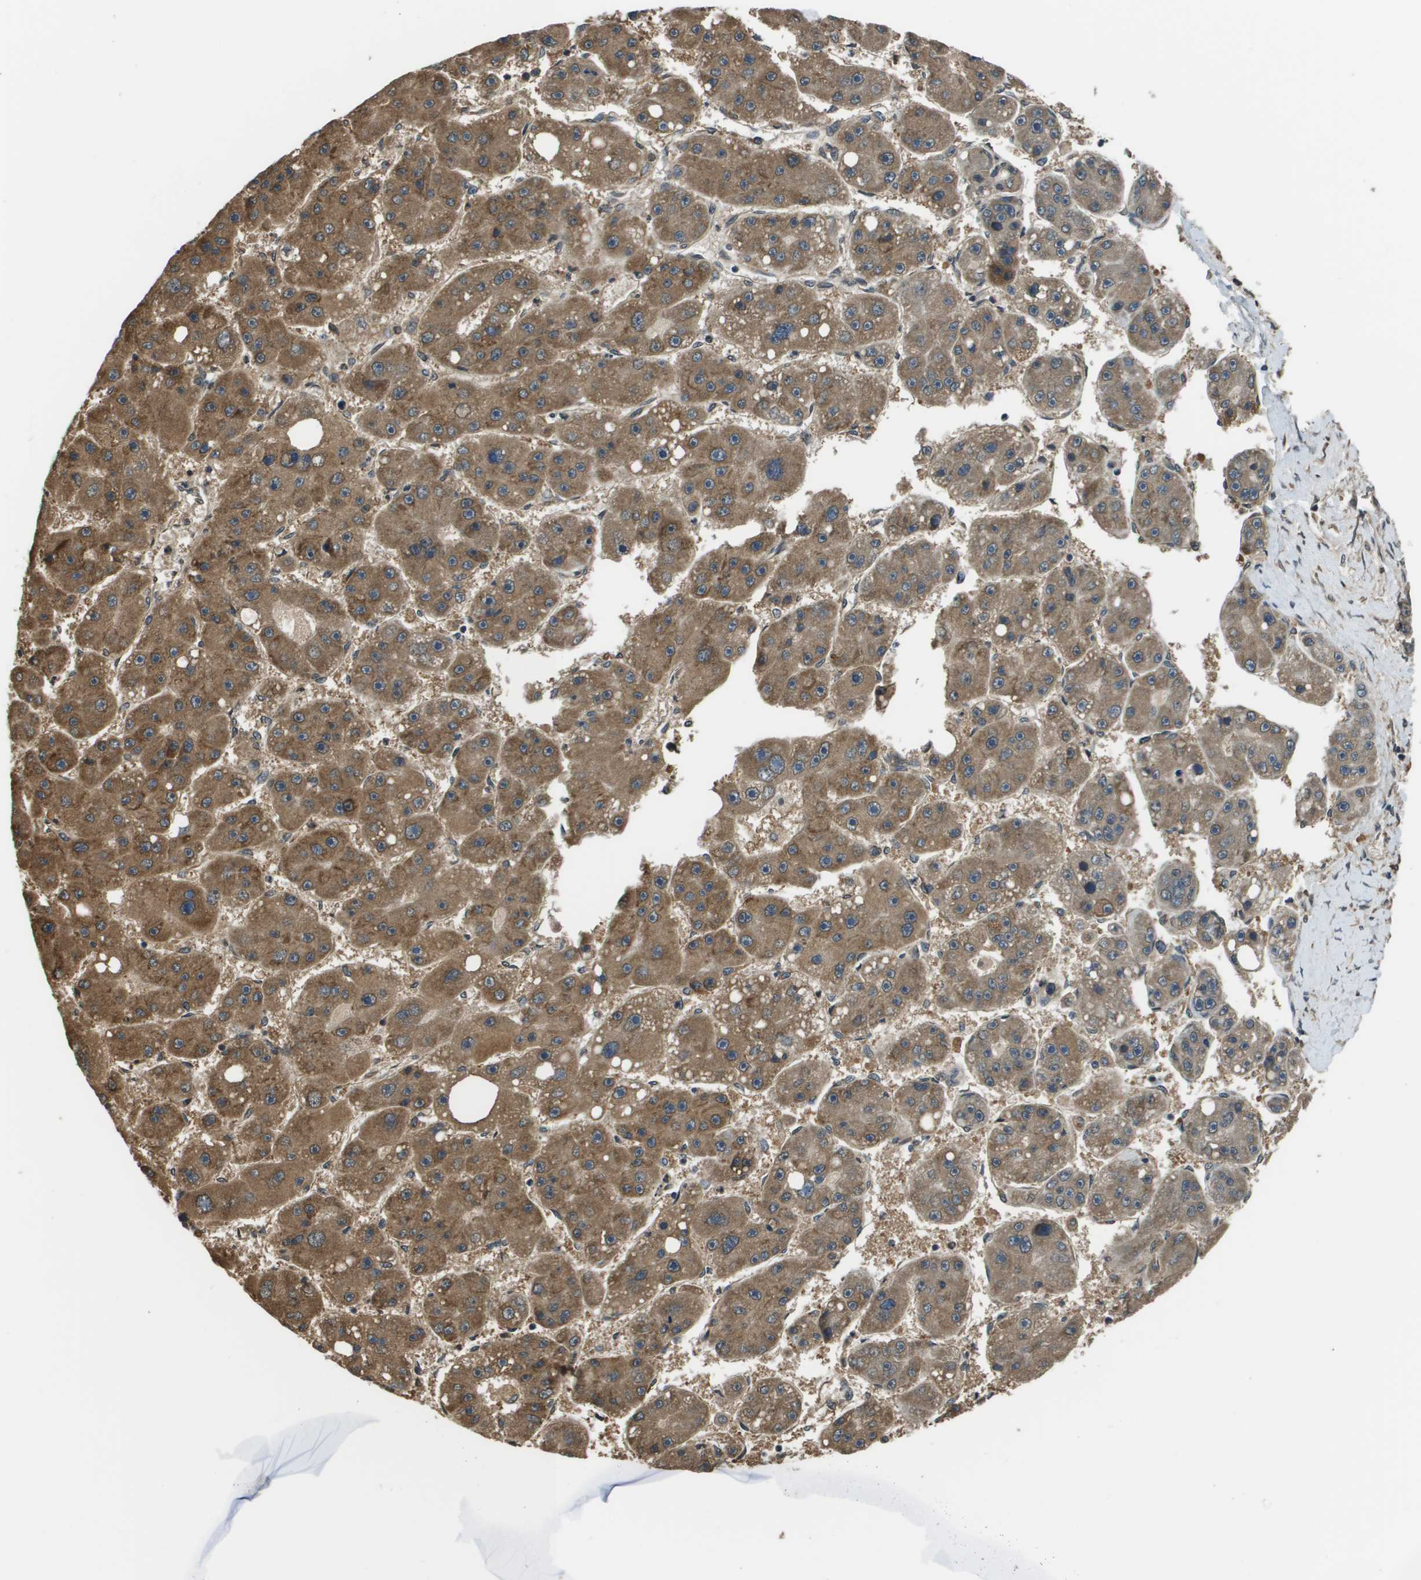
{"staining": {"intensity": "moderate", "quantity": ">75%", "location": "cytoplasmic/membranous"}, "tissue": "liver cancer", "cell_type": "Tumor cells", "image_type": "cancer", "snomed": [{"axis": "morphology", "description": "Carcinoma, Hepatocellular, NOS"}, {"axis": "topography", "description": "Liver"}], "caption": "Moderate cytoplasmic/membranous protein positivity is seen in about >75% of tumor cells in liver hepatocellular carcinoma. The staining was performed using DAB (3,3'-diaminobenzidine), with brown indicating positive protein expression. Nuclei are stained blue with hematoxylin.", "gene": "SEC62", "patient": {"sex": "female", "age": 61}}